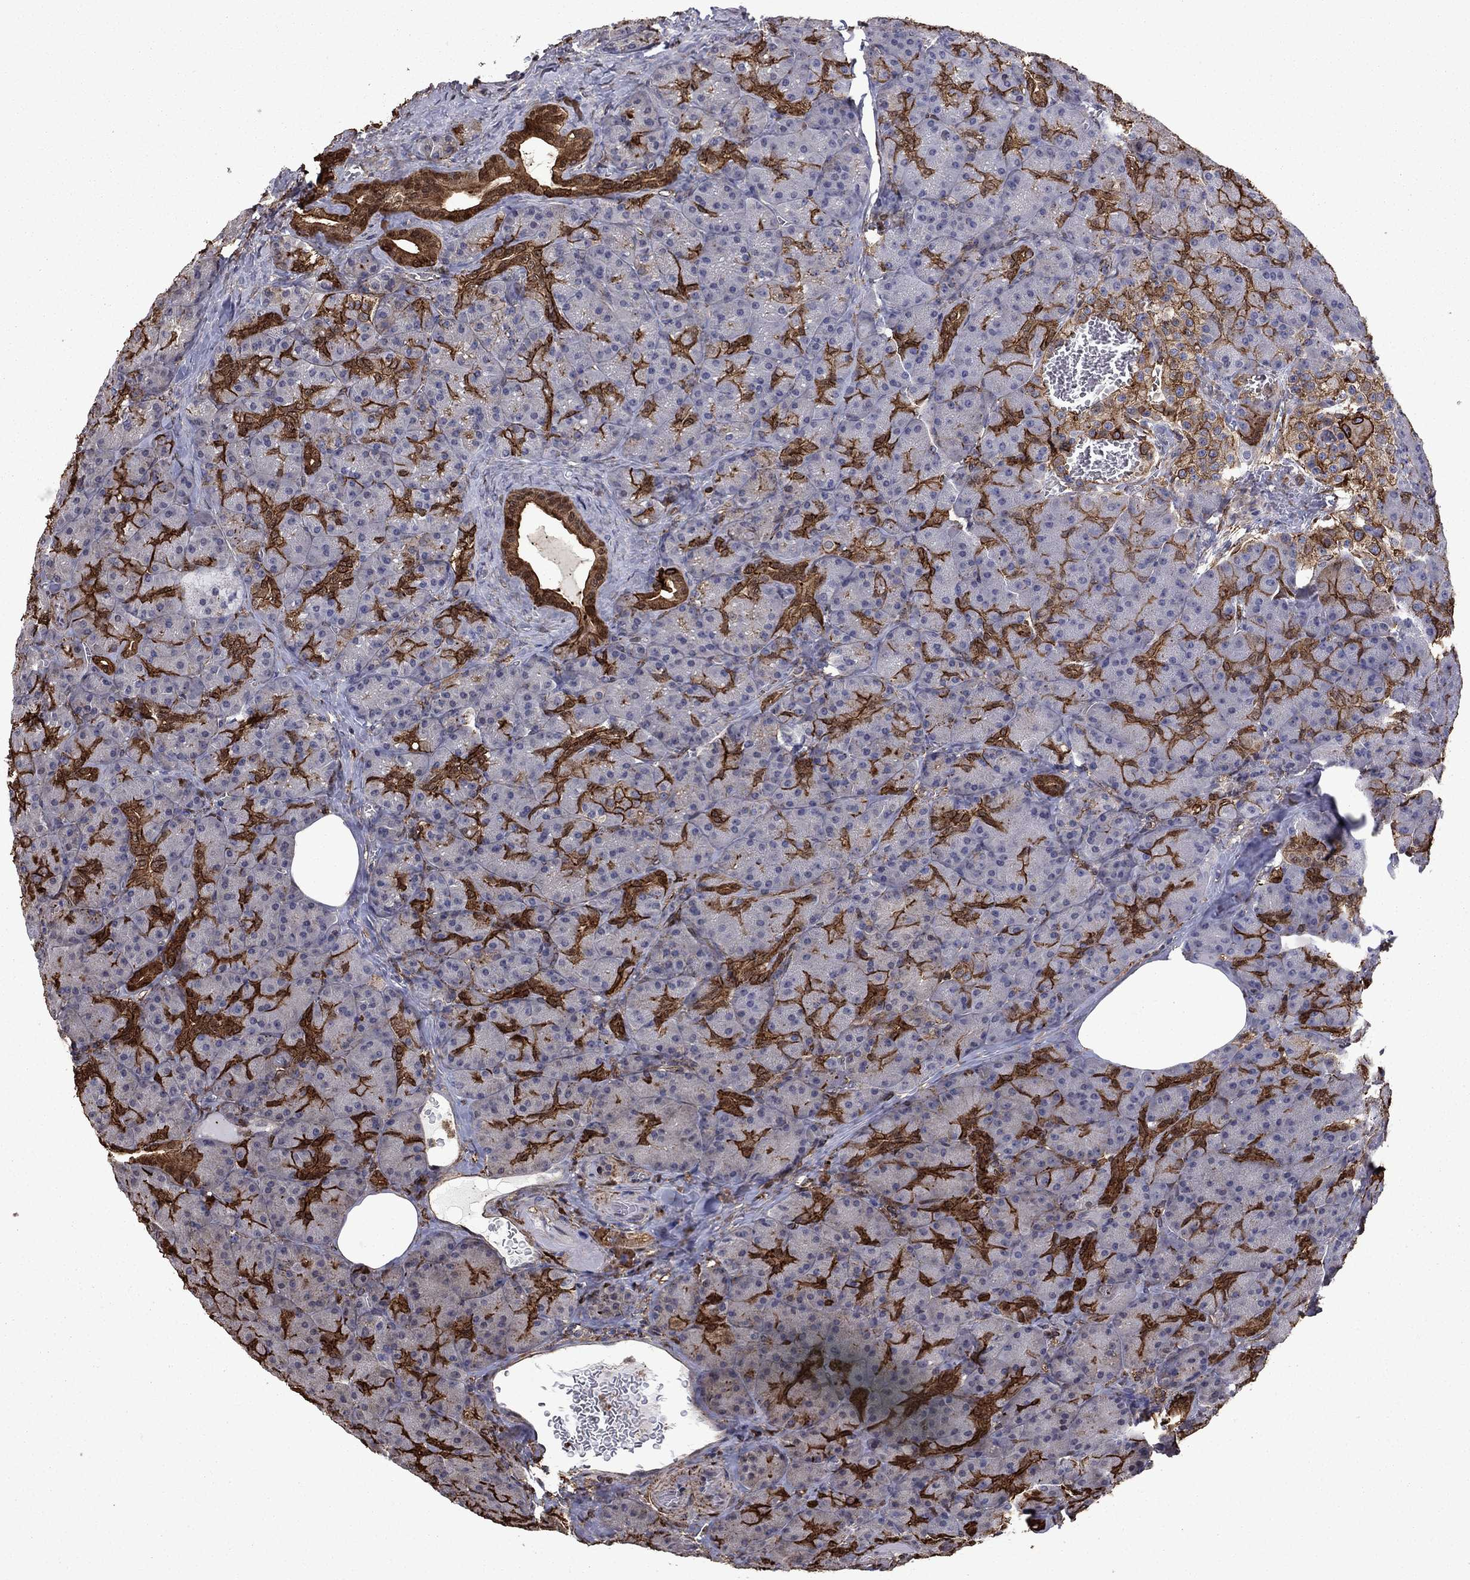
{"staining": {"intensity": "strong", "quantity": "25%-75%", "location": "cytoplasmic/membranous"}, "tissue": "pancreas", "cell_type": "Exocrine glandular cells", "image_type": "normal", "snomed": [{"axis": "morphology", "description": "Normal tissue, NOS"}, {"axis": "topography", "description": "Pancreas"}], "caption": "Protein analysis of benign pancreas reveals strong cytoplasmic/membranous positivity in approximately 25%-75% of exocrine glandular cells.", "gene": "PLAU", "patient": {"sex": "male", "age": 57}}